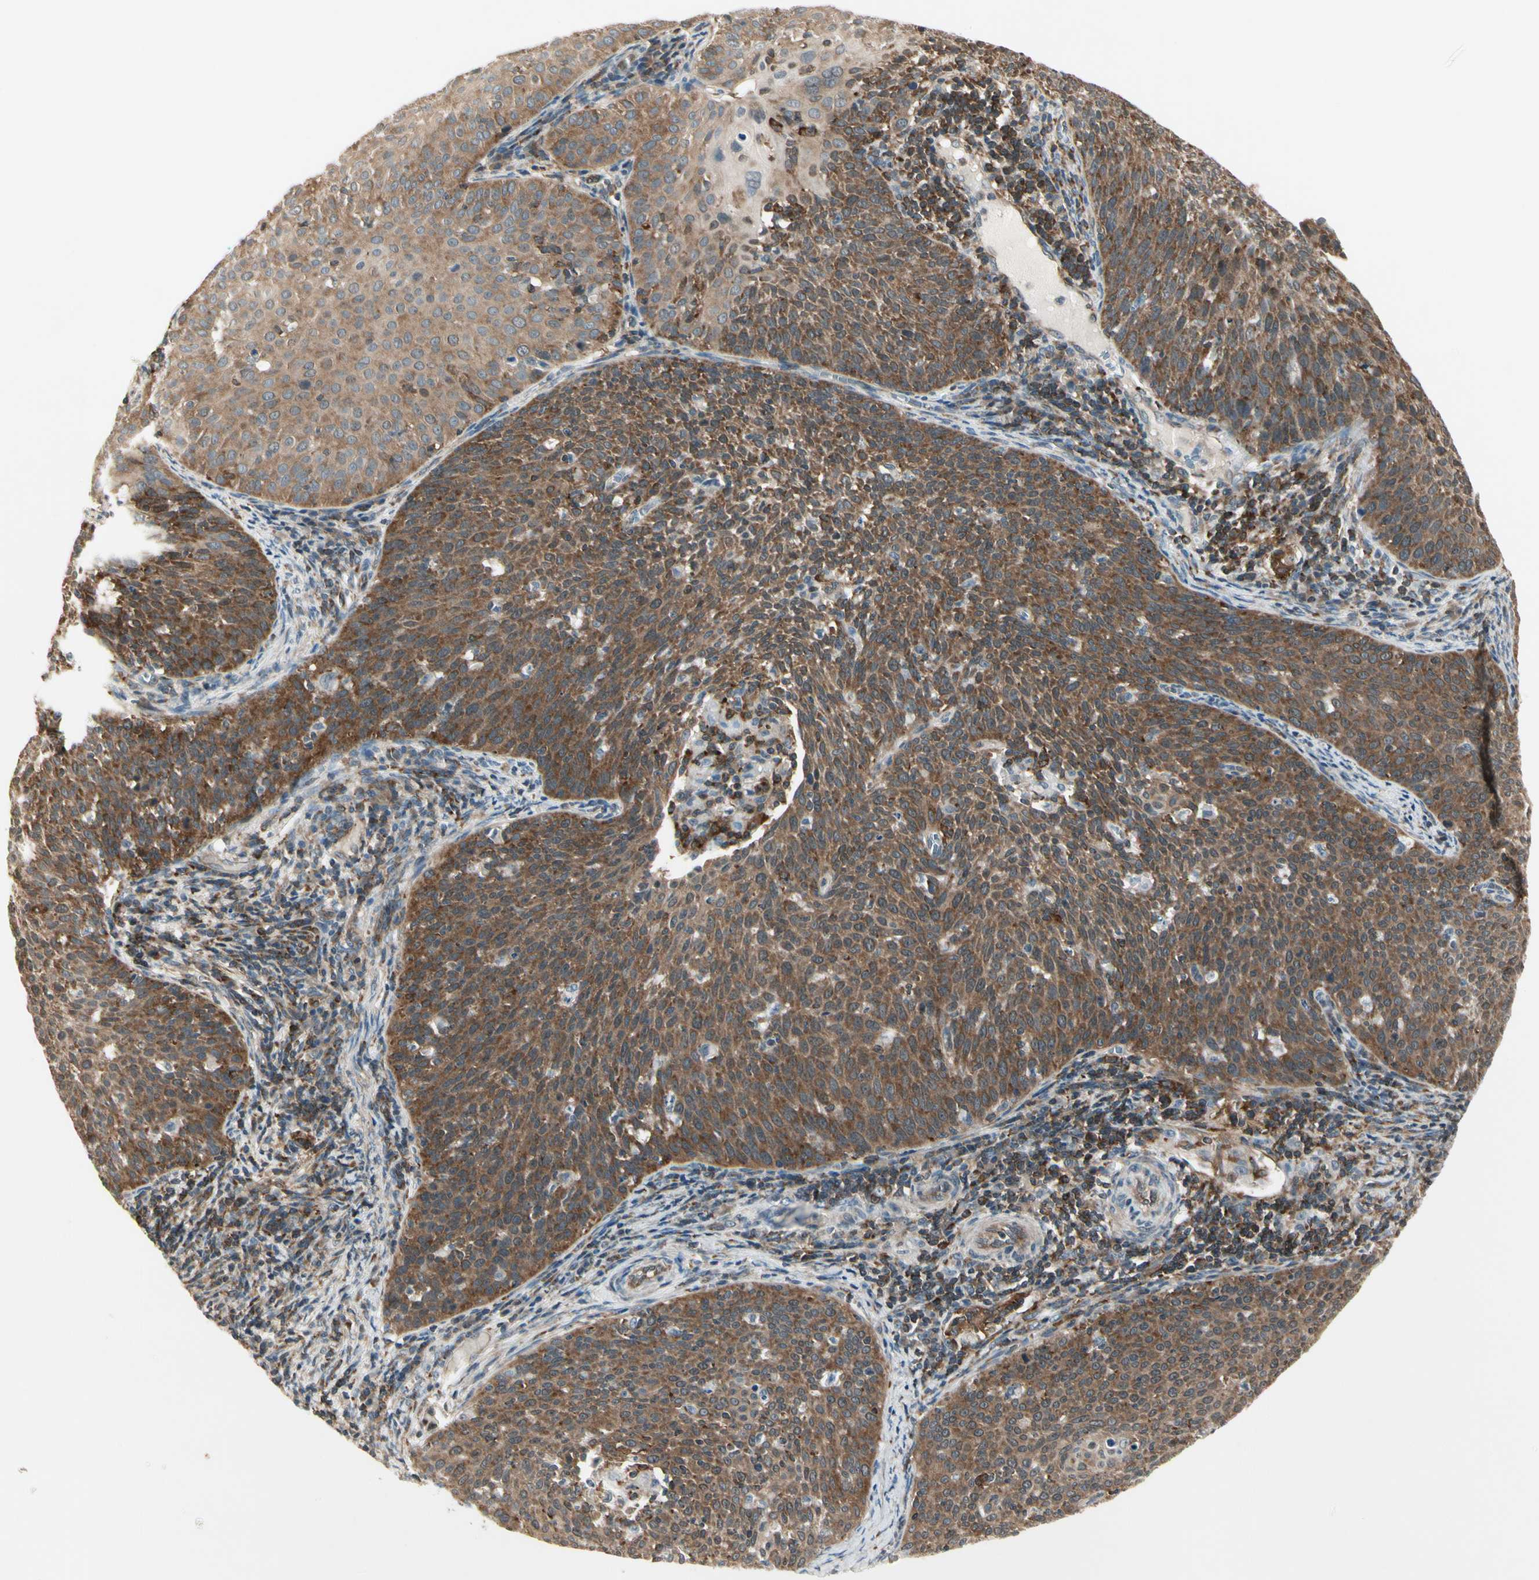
{"staining": {"intensity": "strong", "quantity": ">75%", "location": "cytoplasmic/membranous"}, "tissue": "cervical cancer", "cell_type": "Tumor cells", "image_type": "cancer", "snomed": [{"axis": "morphology", "description": "Squamous cell carcinoma, NOS"}, {"axis": "topography", "description": "Cervix"}], "caption": "There is high levels of strong cytoplasmic/membranous staining in tumor cells of cervical cancer (squamous cell carcinoma), as demonstrated by immunohistochemical staining (brown color).", "gene": "OXSR1", "patient": {"sex": "female", "age": 38}}